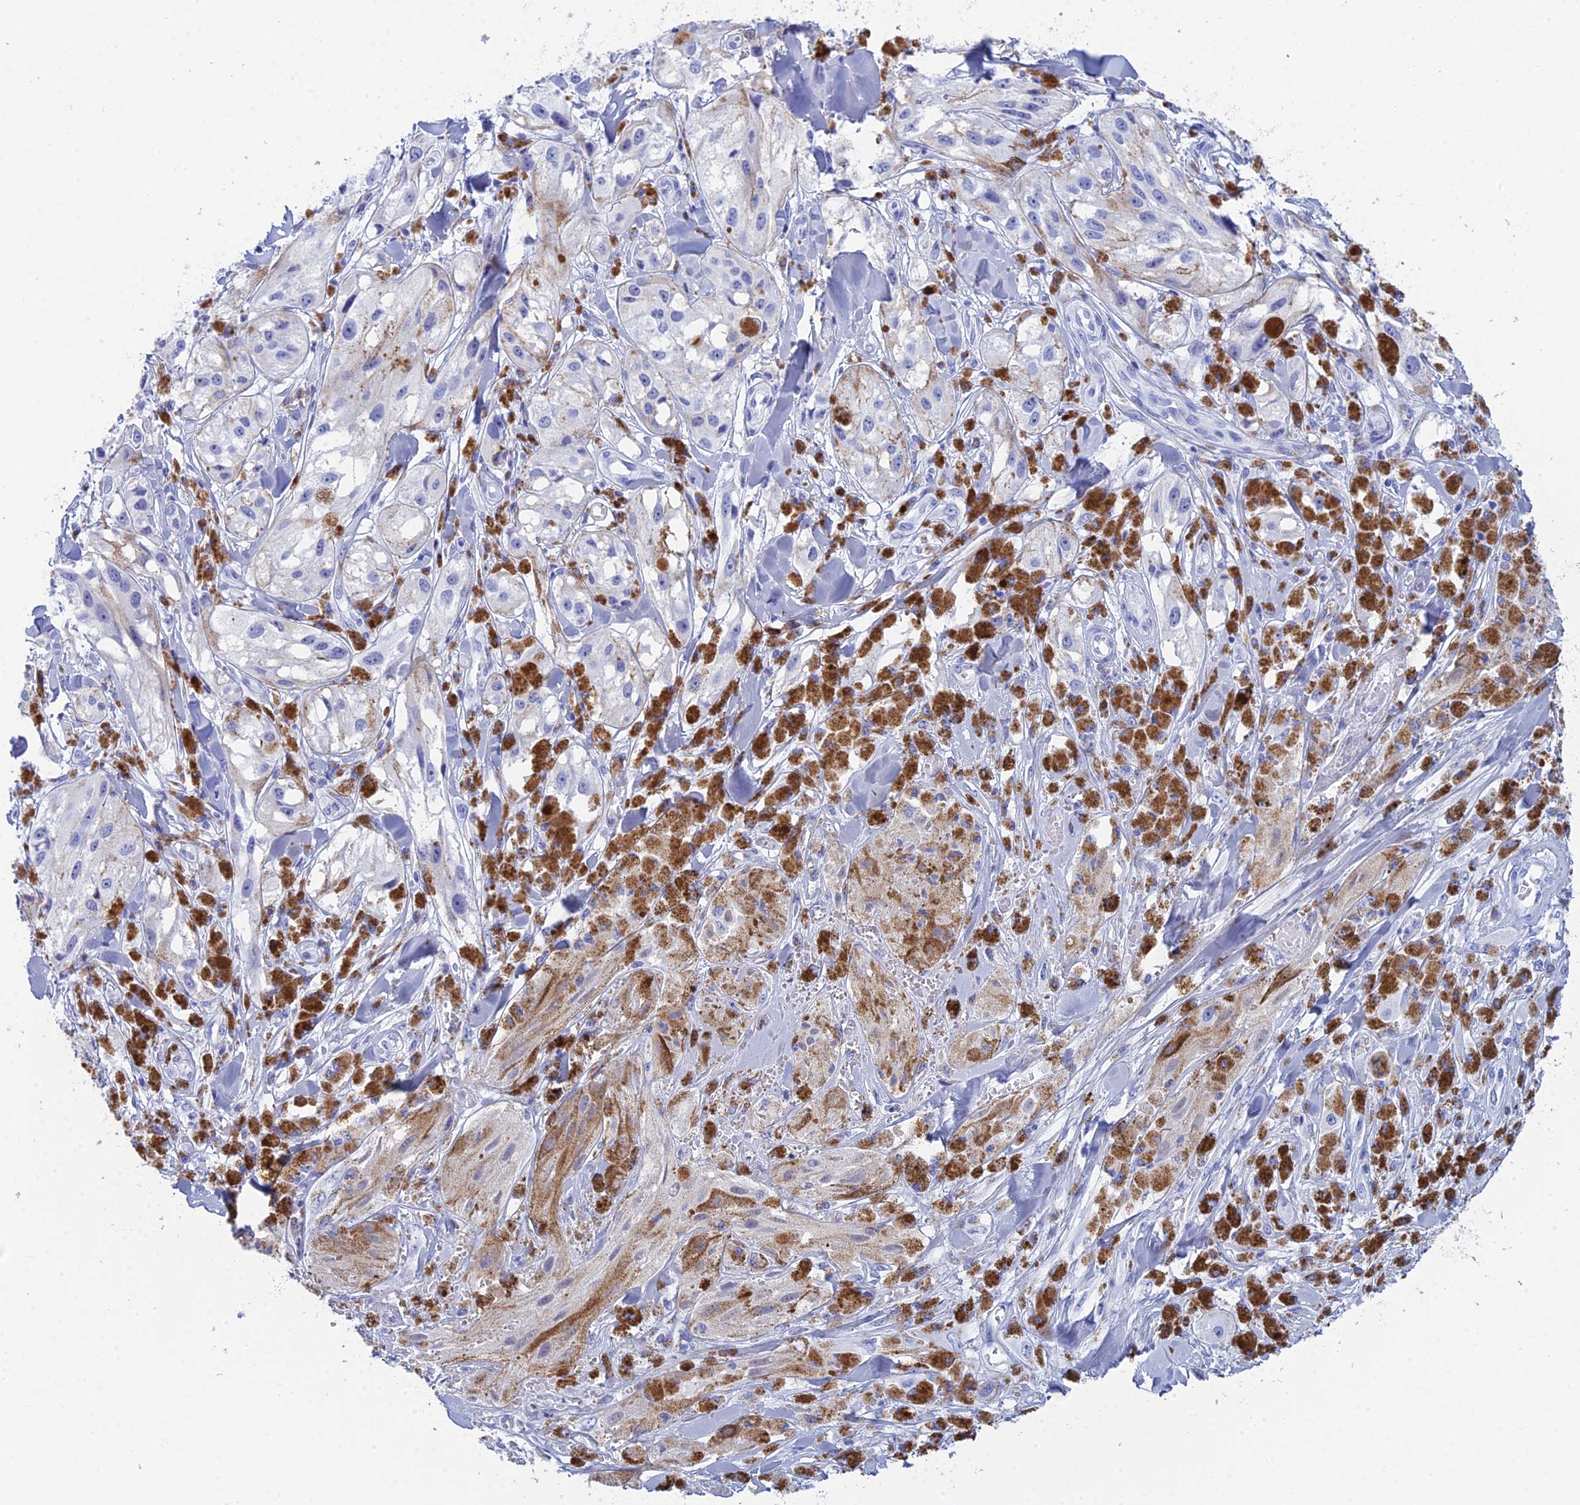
{"staining": {"intensity": "negative", "quantity": "none", "location": "none"}, "tissue": "melanoma", "cell_type": "Tumor cells", "image_type": "cancer", "snomed": [{"axis": "morphology", "description": "Malignant melanoma, NOS"}, {"axis": "topography", "description": "Skin"}], "caption": "High magnification brightfield microscopy of melanoma stained with DAB (3,3'-diaminobenzidine) (brown) and counterstained with hematoxylin (blue): tumor cells show no significant positivity.", "gene": "TEX101", "patient": {"sex": "male", "age": 88}}